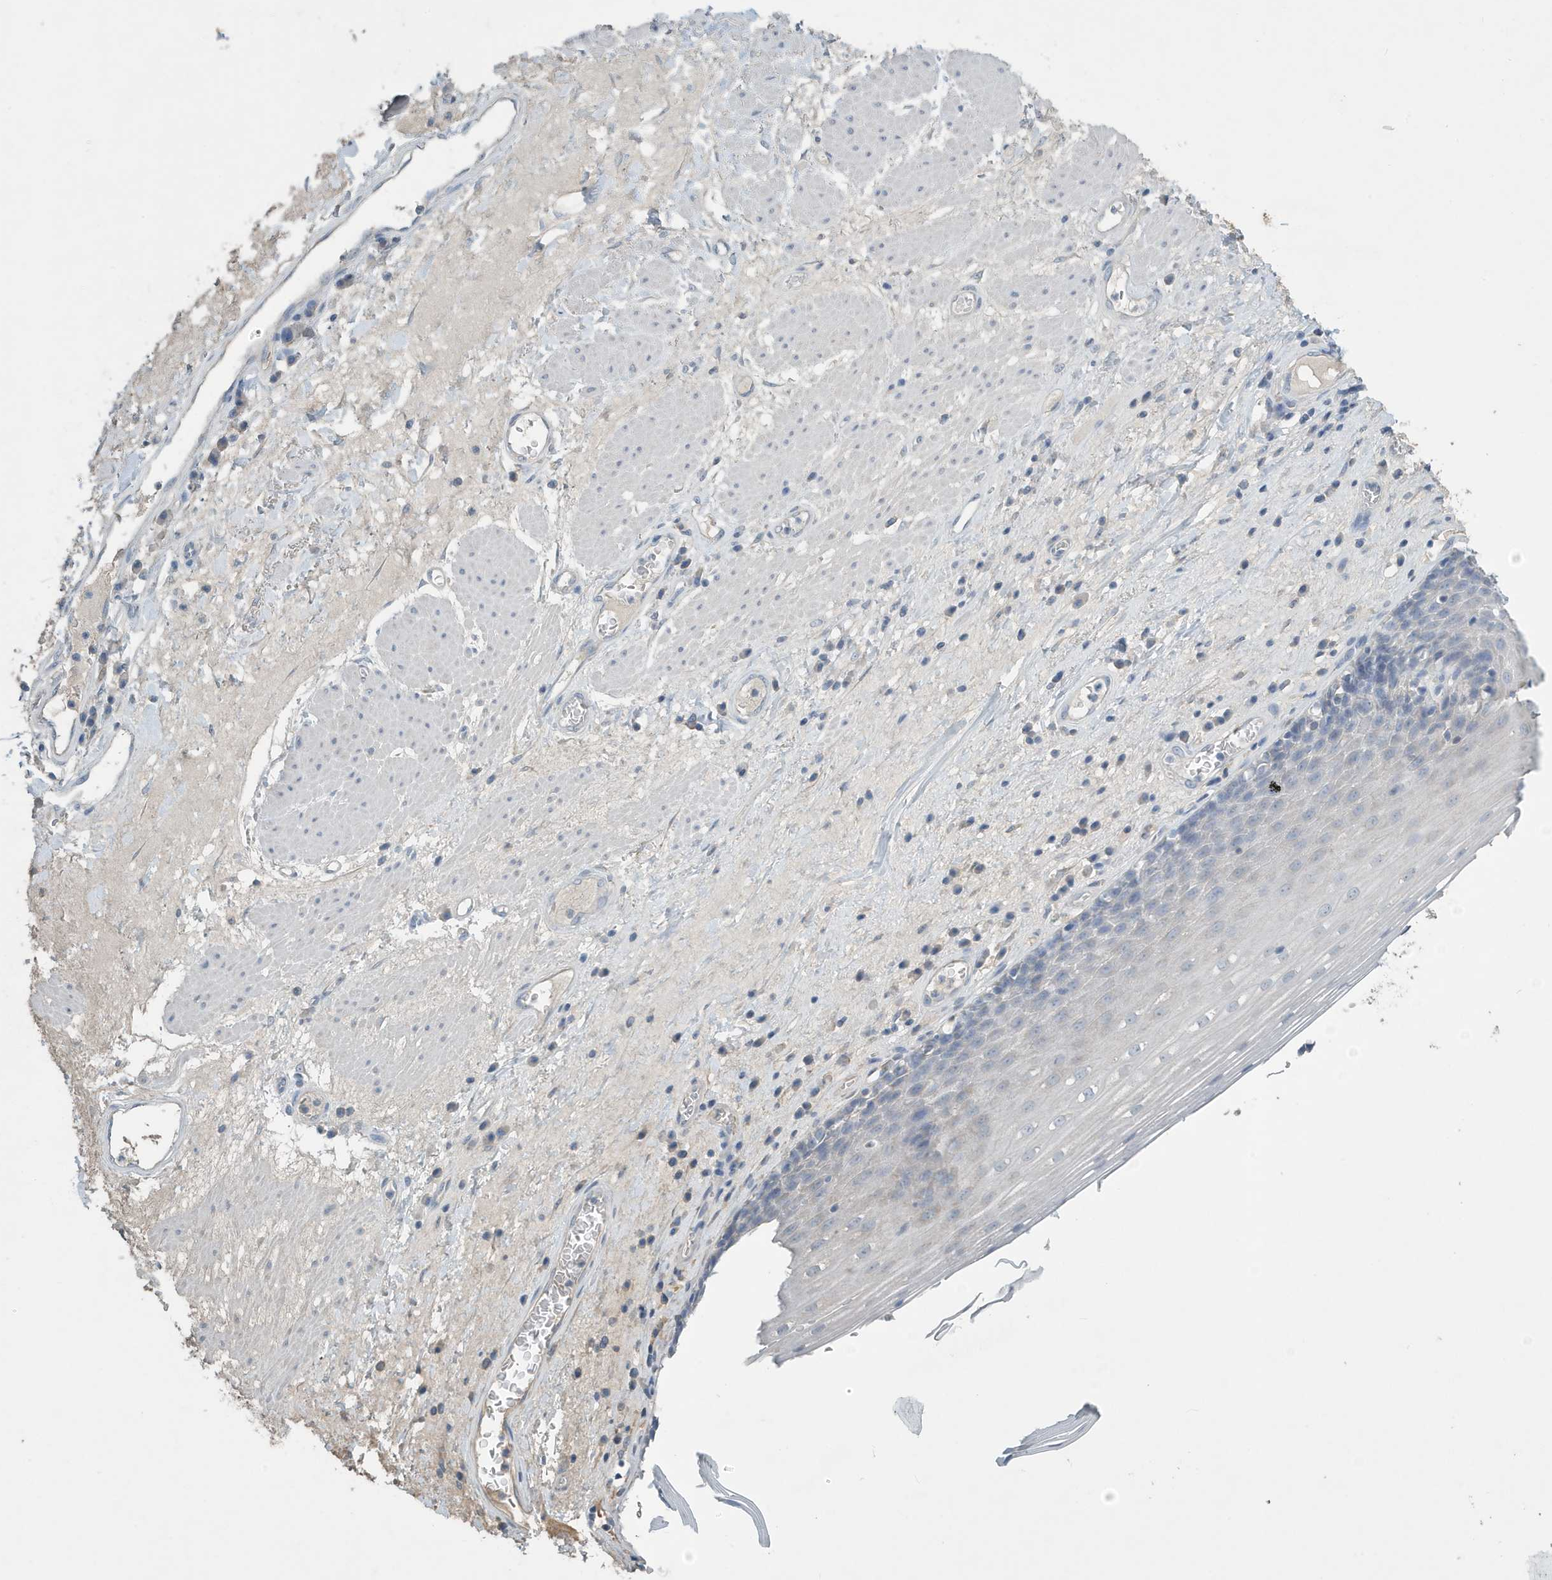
{"staining": {"intensity": "negative", "quantity": "none", "location": "none"}, "tissue": "esophagus", "cell_type": "Squamous epithelial cells", "image_type": "normal", "snomed": [{"axis": "morphology", "description": "Normal tissue, NOS"}, {"axis": "topography", "description": "Esophagus"}], "caption": "Immunohistochemical staining of benign esophagus exhibits no significant expression in squamous epithelial cells. (DAB (3,3'-diaminobenzidine) immunohistochemistry, high magnification).", "gene": "UGT2B4", "patient": {"sex": "male", "age": 62}}